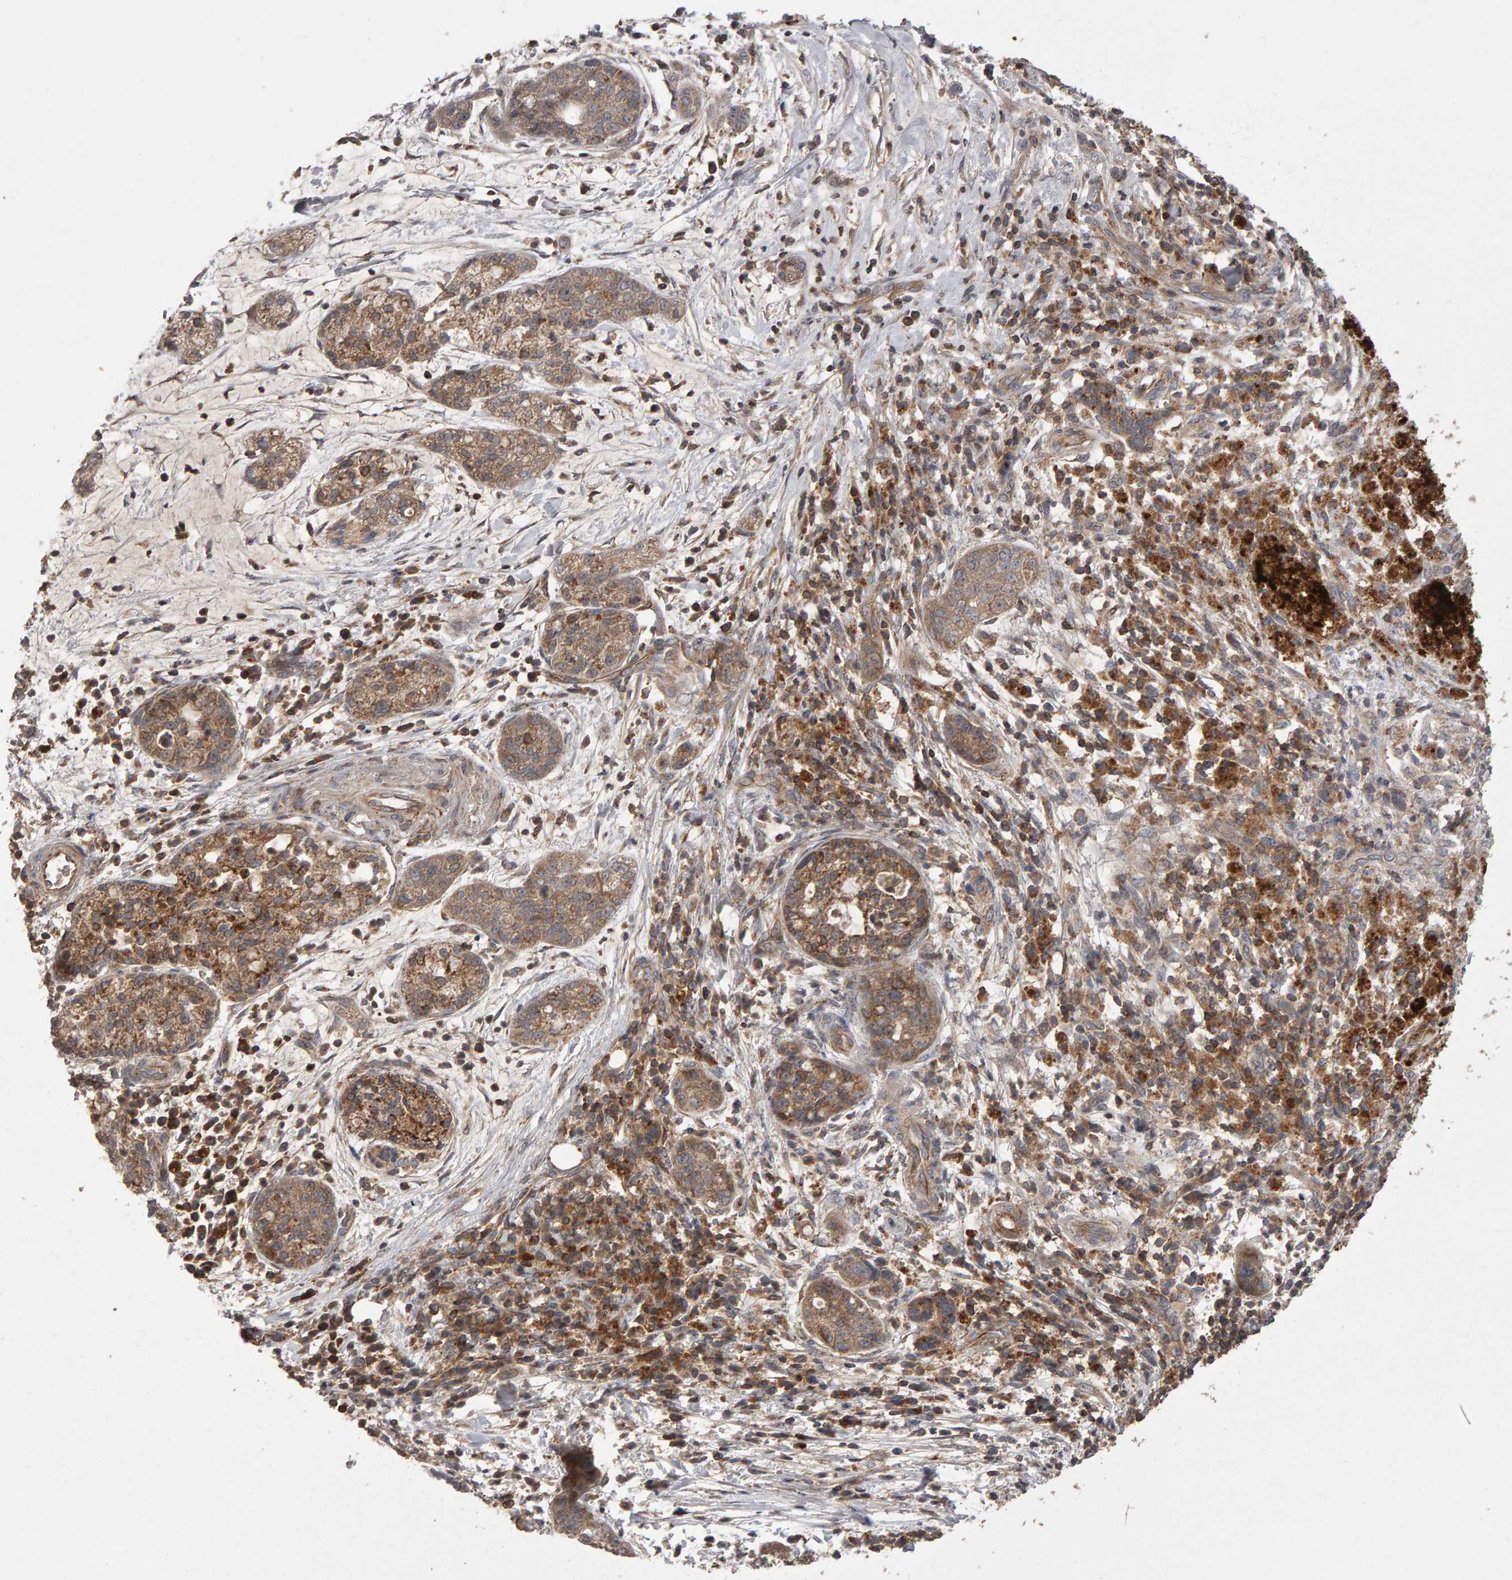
{"staining": {"intensity": "moderate", "quantity": ">75%", "location": "cytoplasmic/membranous"}, "tissue": "pancreatic cancer", "cell_type": "Tumor cells", "image_type": "cancer", "snomed": [{"axis": "morphology", "description": "Adenocarcinoma, NOS"}, {"axis": "topography", "description": "Pancreas"}], "caption": "Immunohistochemical staining of adenocarcinoma (pancreatic) demonstrates medium levels of moderate cytoplasmic/membranous protein expression in about >75% of tumor cells.", "gene": "PGS1", "patient": {"sex": "female", "age": 78}}